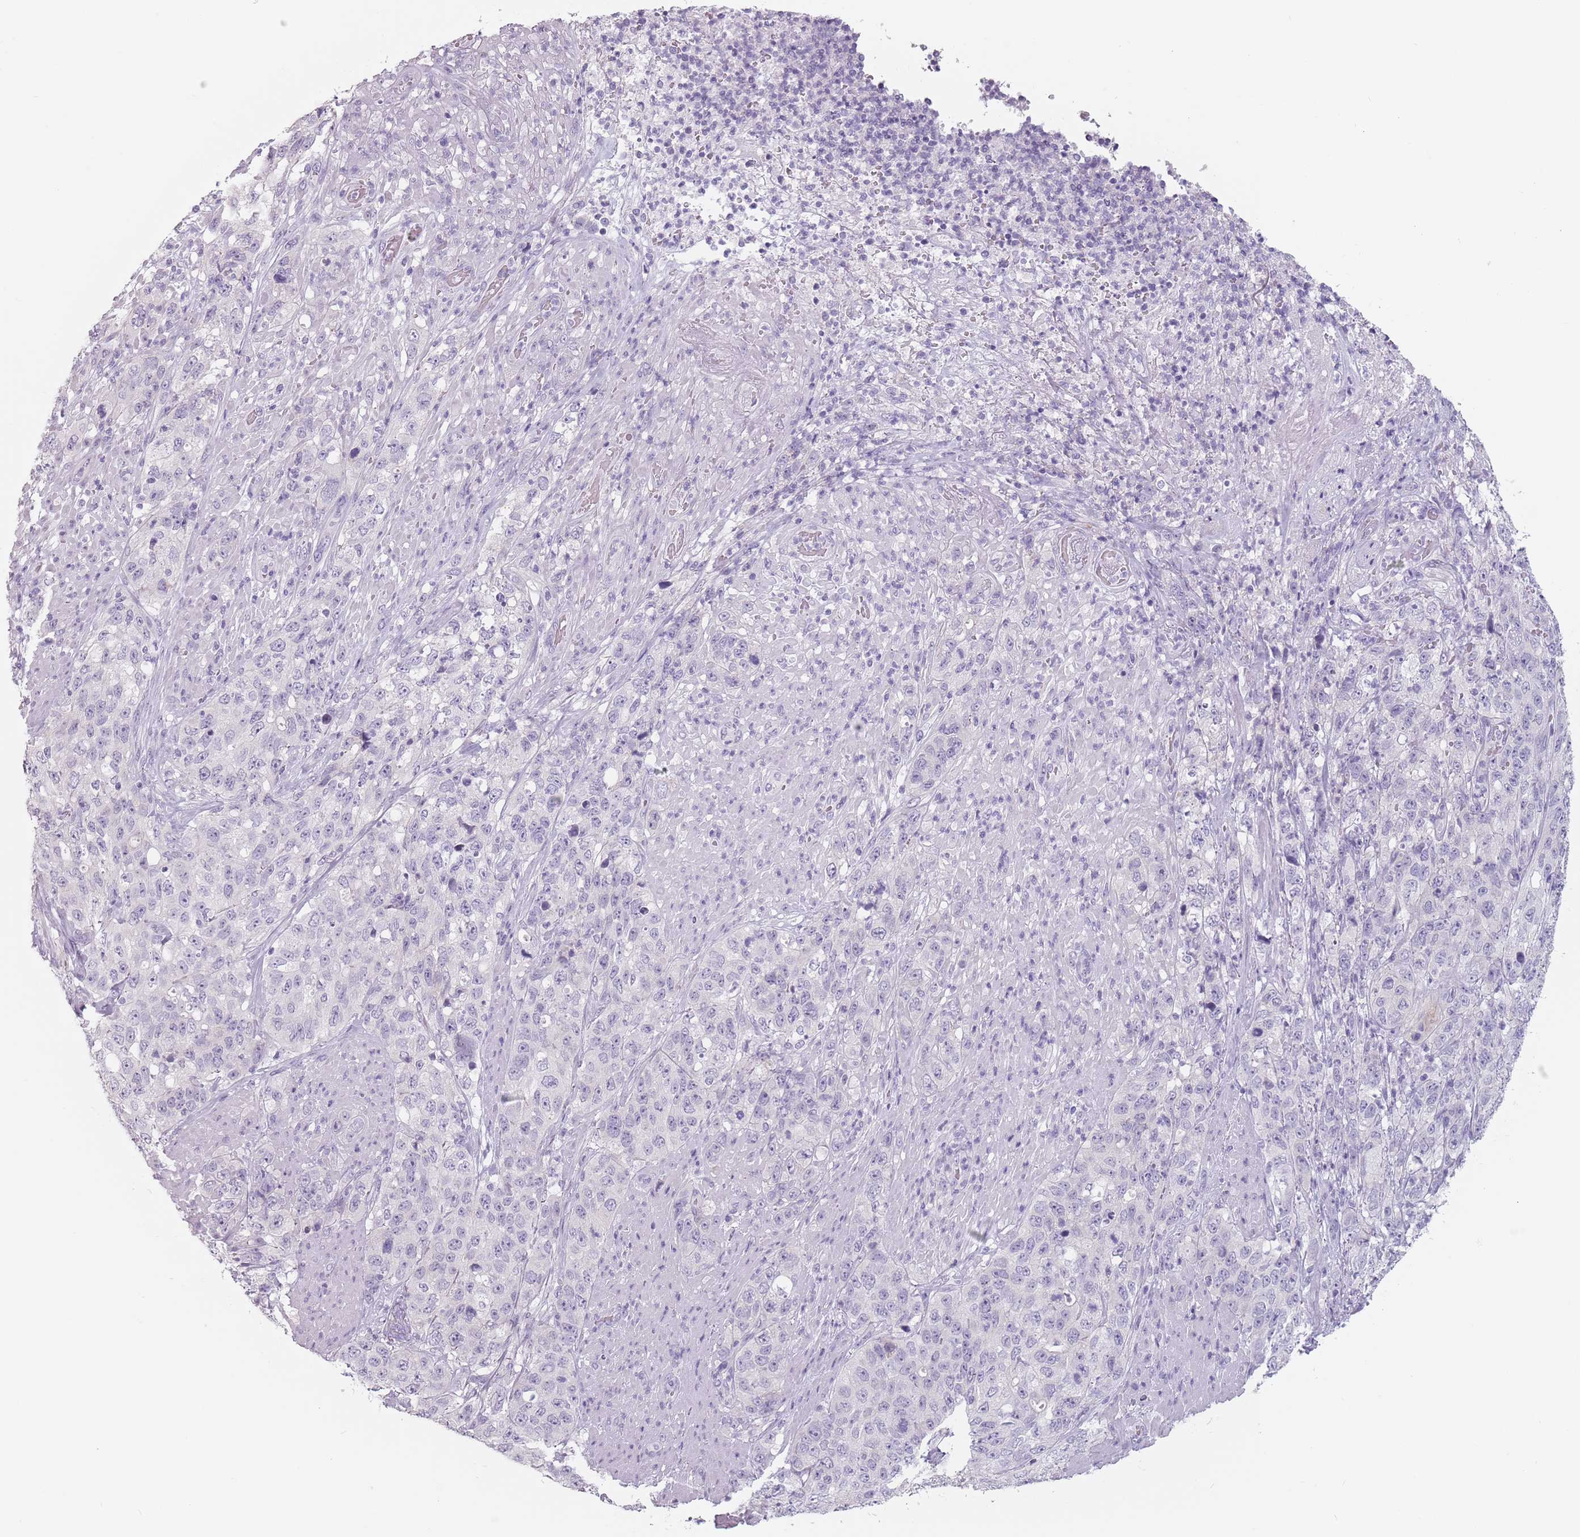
{"staining": {"intensity": "negative", "quantity": "none", "location": "none"}, "tissue": "stomach cancer", "cell_type": "Tumor cells", "image_type": "cancer", "snomed": [{"axis": "morphology", "description": "Adenocarcinoma, NOS"}, {"axis": "topography", "description": "Stomach"}], "caption": "Tumor cells show no significant positivity in stomach cancer (adenocarcinoma).", "gene": "CEP19", "patient": {"sex": "male", "age": 48}}